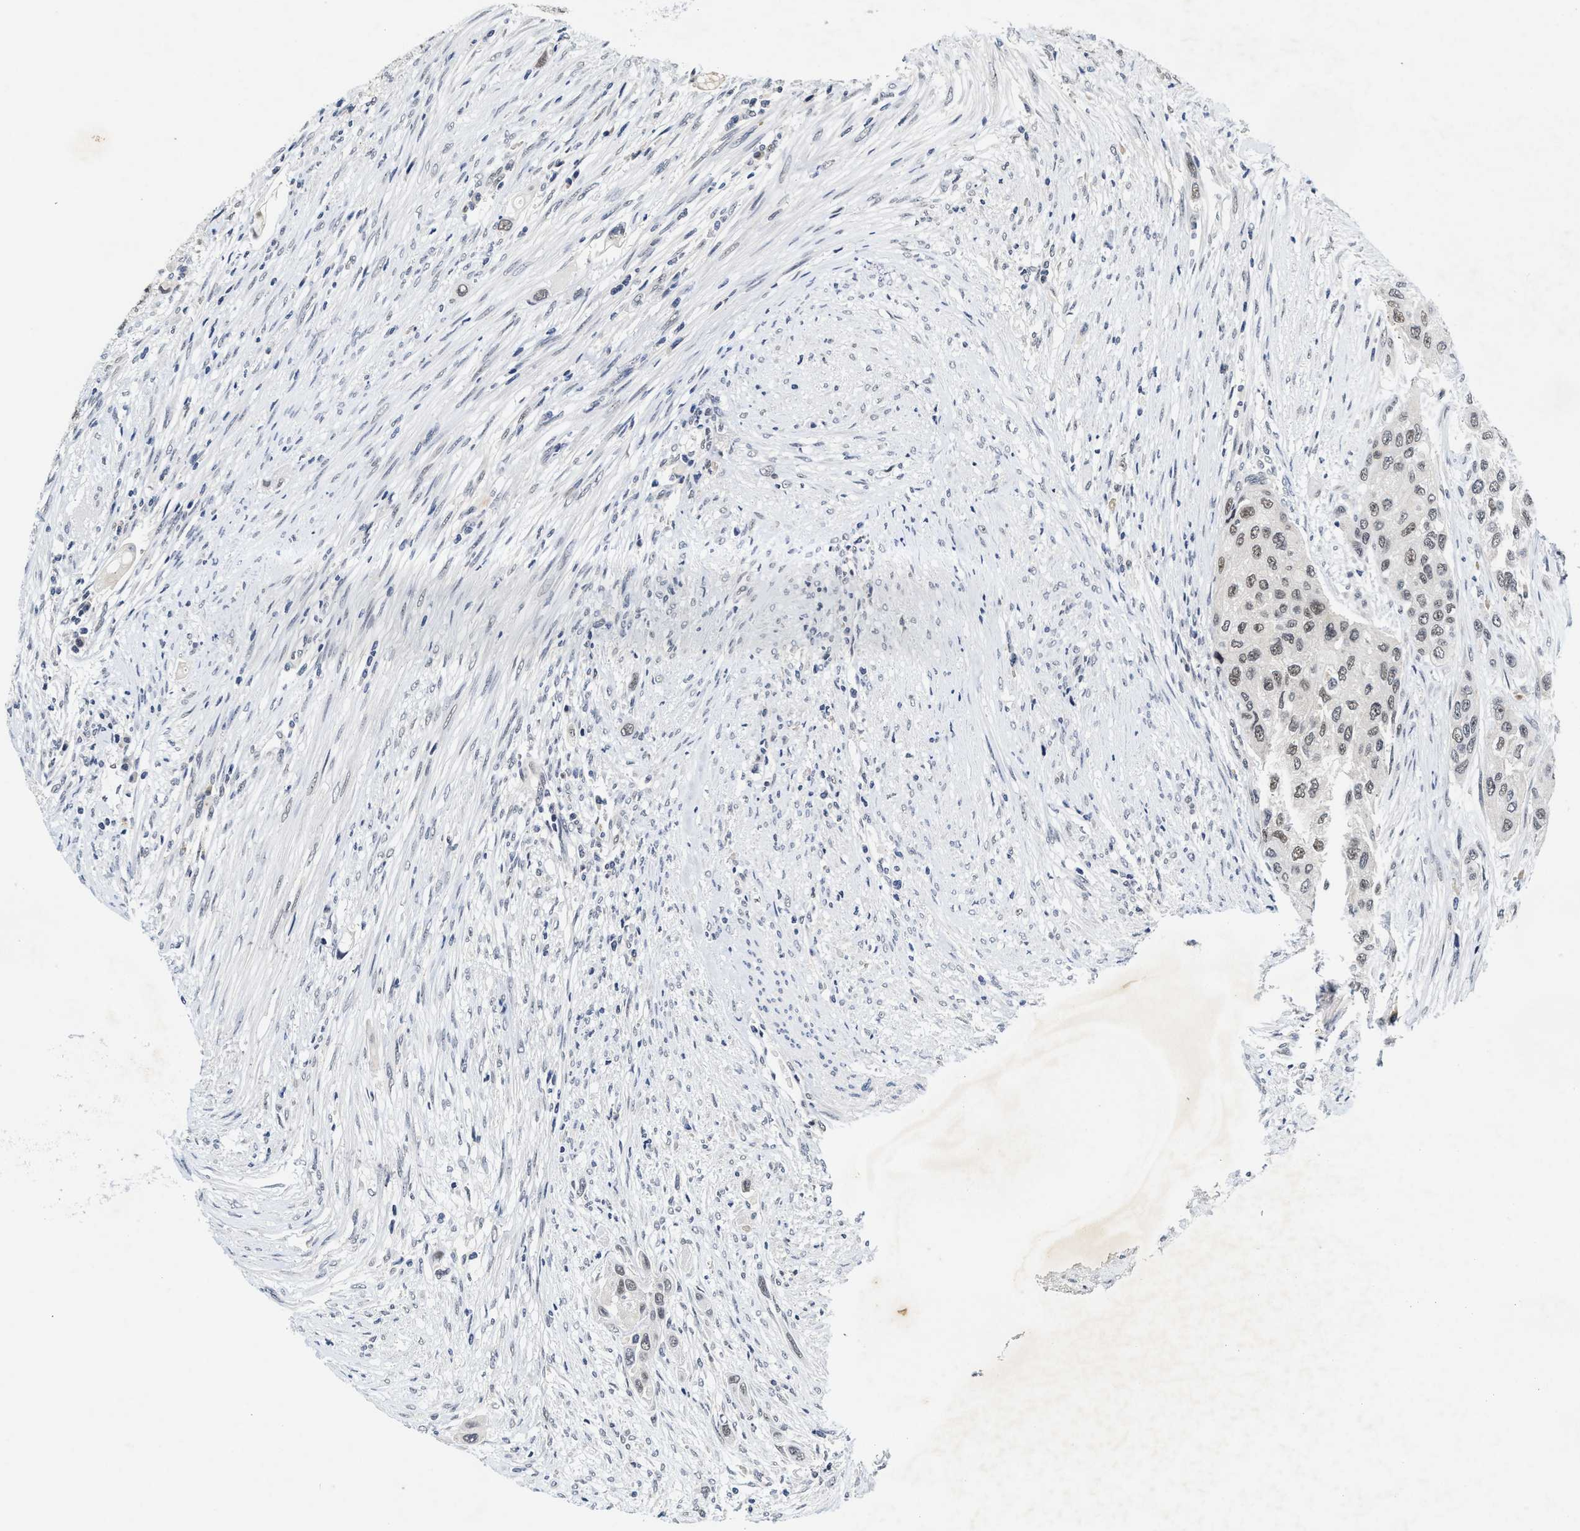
{"staining": {"intensity": "weak", "quantity": "<25%", "location": "nuclear"}, "tissue": "urothelial cancer", "cell_type": "Tumor cells", "image_type": "cancer", "snomed": [{"axis": "morphology", "description": "Urothelial carcinoma, High grade"}, {"axis": "topography", "description": "Urinary bladder"}], "caption": "Immunohistochemistry histopathology image of neoplastic tissue: human urothelial cancer stained with DAB (3,3'-diaminobenzidine) exhibits no significant protein staining in tumor cells. (DAB immunohistochemistry (IHC) with hematoxylin counter stain).", "gene": "INIP", "patient": {"sex": "female", "age": 56}}